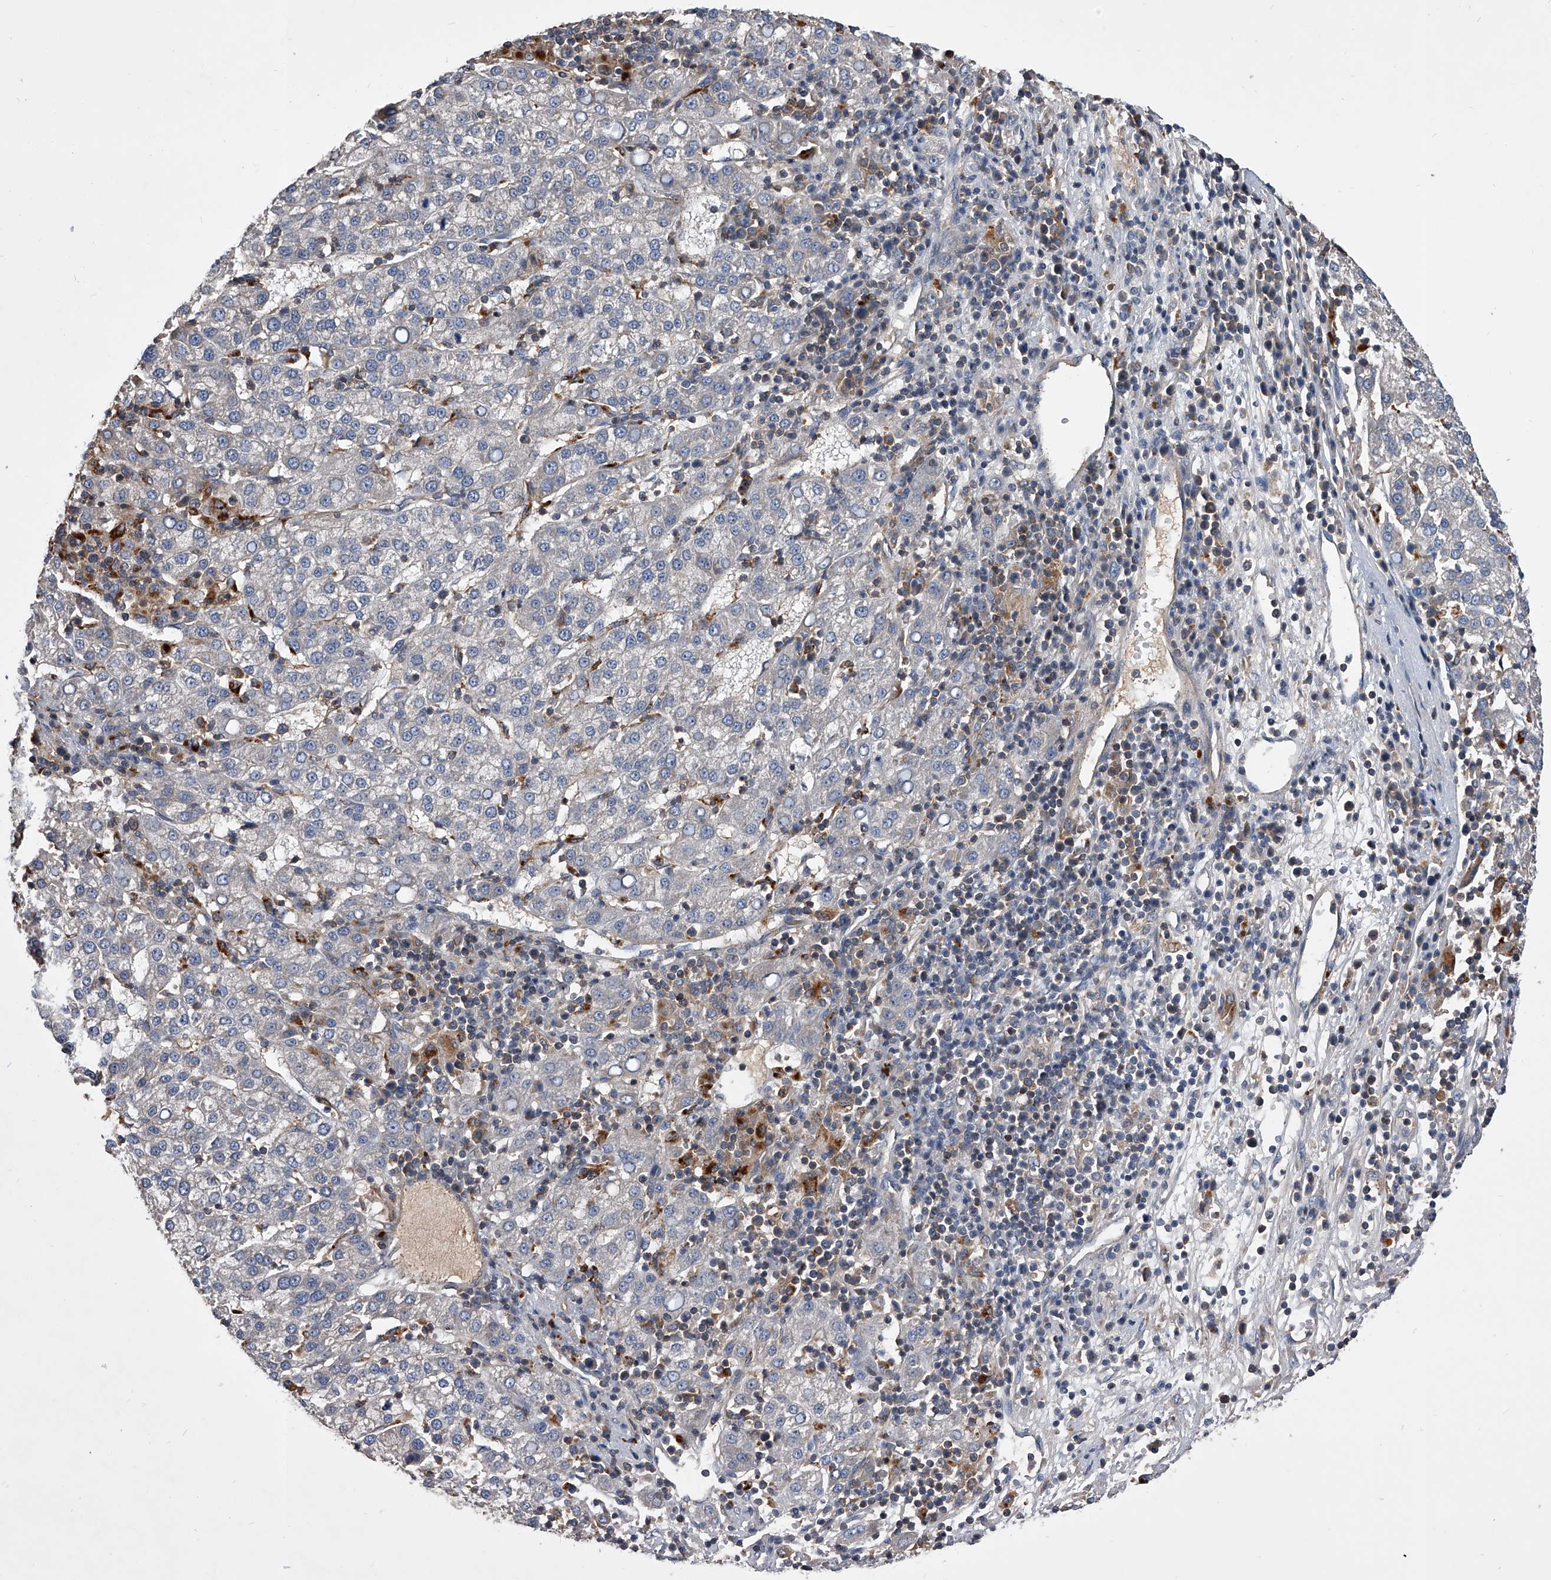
{"staining": {"intensity": "negative", "quantity": "none", "location": "none"}, "tissue": "liver cancer", "cell_type": "Tumor cells", "image_type": "cancer", "snomed": [{"axis": "morphology", "description": "Carcinoma, Hepatocellular, NOS"}, {"axis": "topography", "description": "Liver"}], "caption": "IHC histopathology image of liver hepatocellular carcinoma stained for a protein (brown), which displays no staining in tumor cells.", "gene": "CUL7", "patient": {"sex": "female", "age": 58}}